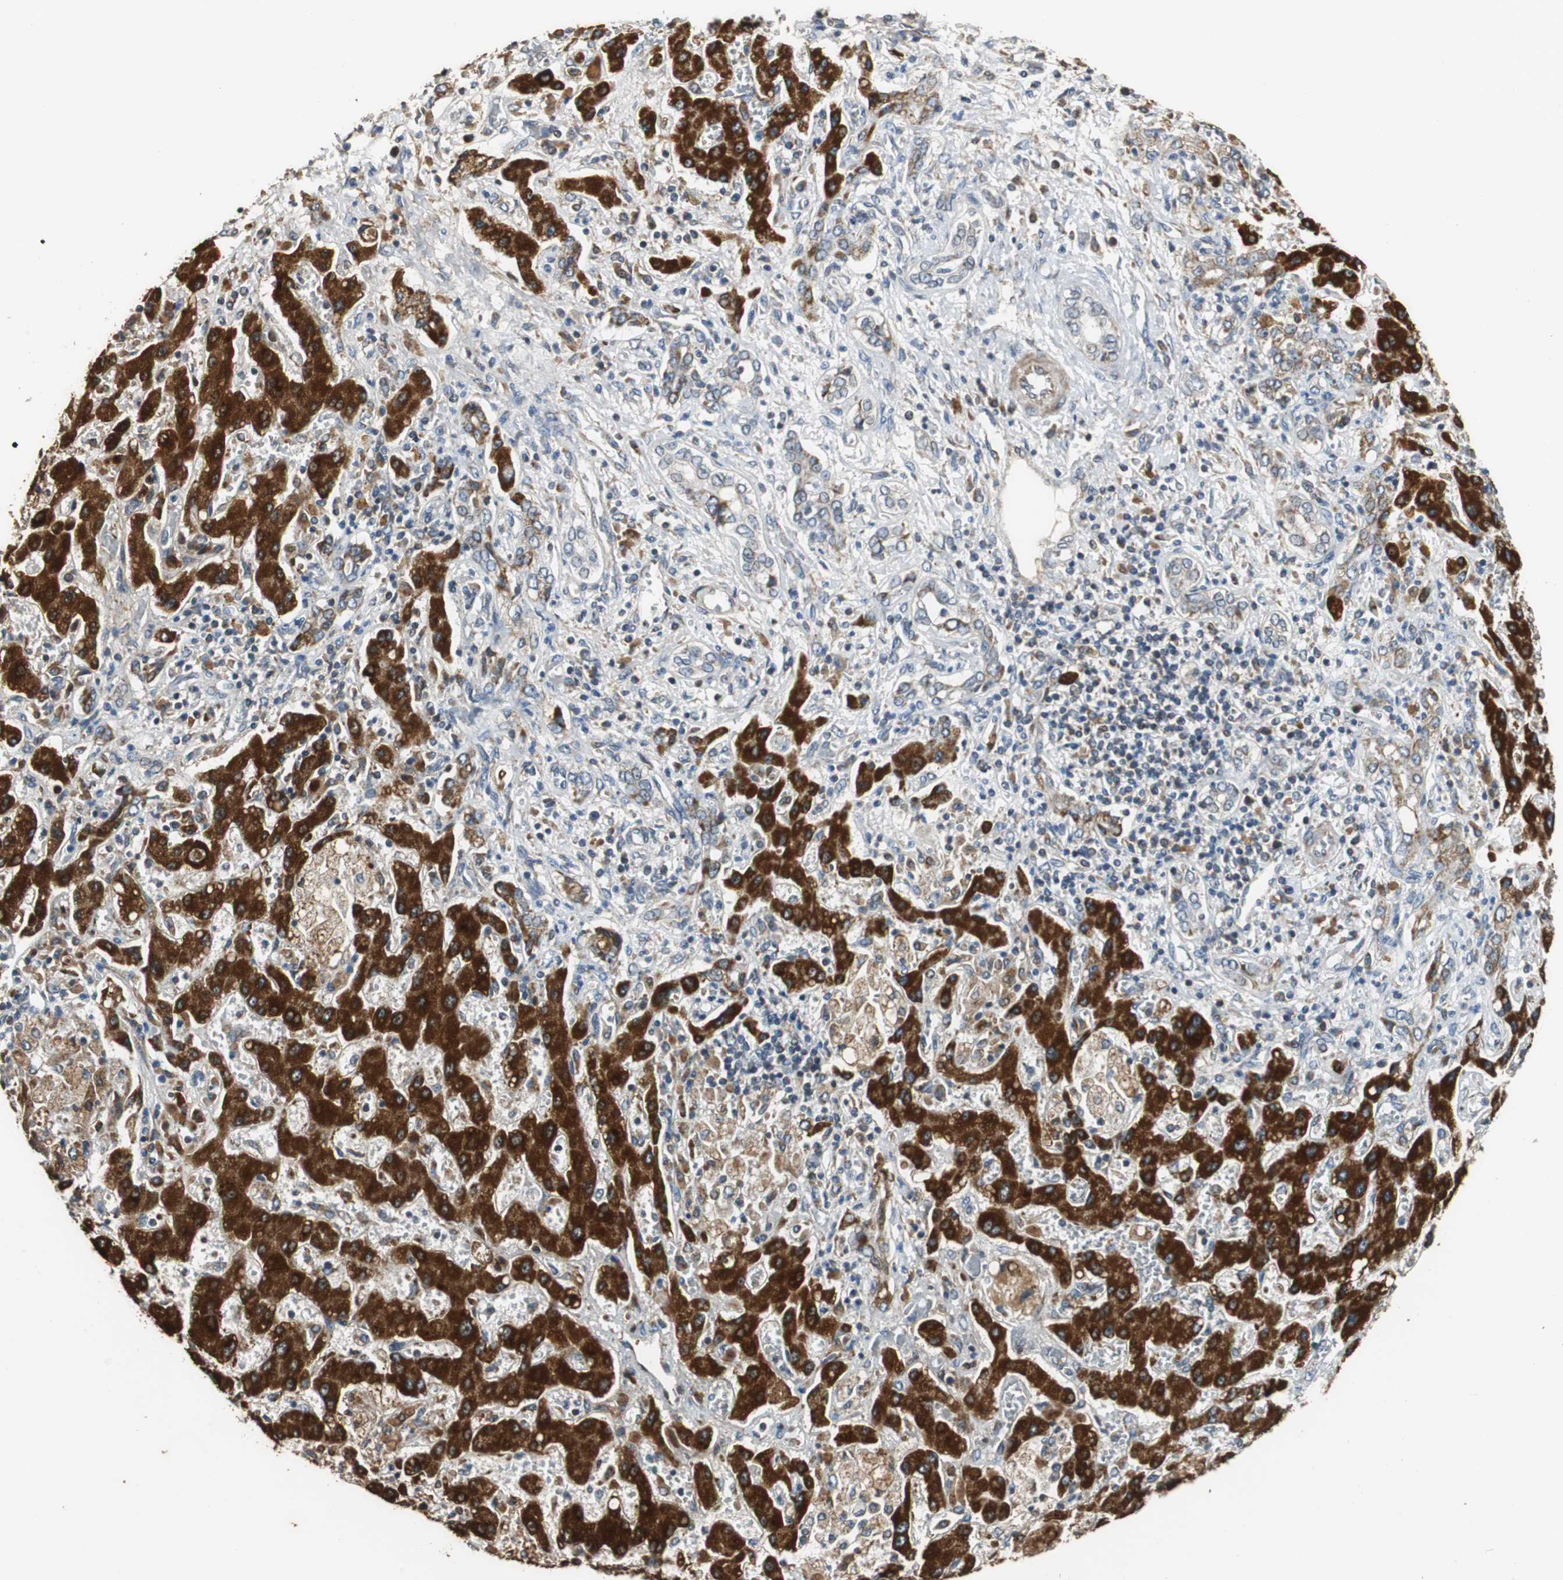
{"staining": {"intensity": "moderate", "quantity": "<25%", "location": "cytoplasmic/membranous"}, "tissue": "liver cancer", "cell_type": "Tumor cells", "image_type": "cancer", "snomed": [{"axis": "morphology", "description": "Cholangiocarcinoma"}, {"axis": "topography", "description": "Liver"}], "caption": "A brown stain highlights moderate cytoplasmic/membranous staining of a protein in cholangiocarcinoma (liver) tumor cells.", "gene": "HMGCL", "patient": {"sex": "male", "age": 50}}